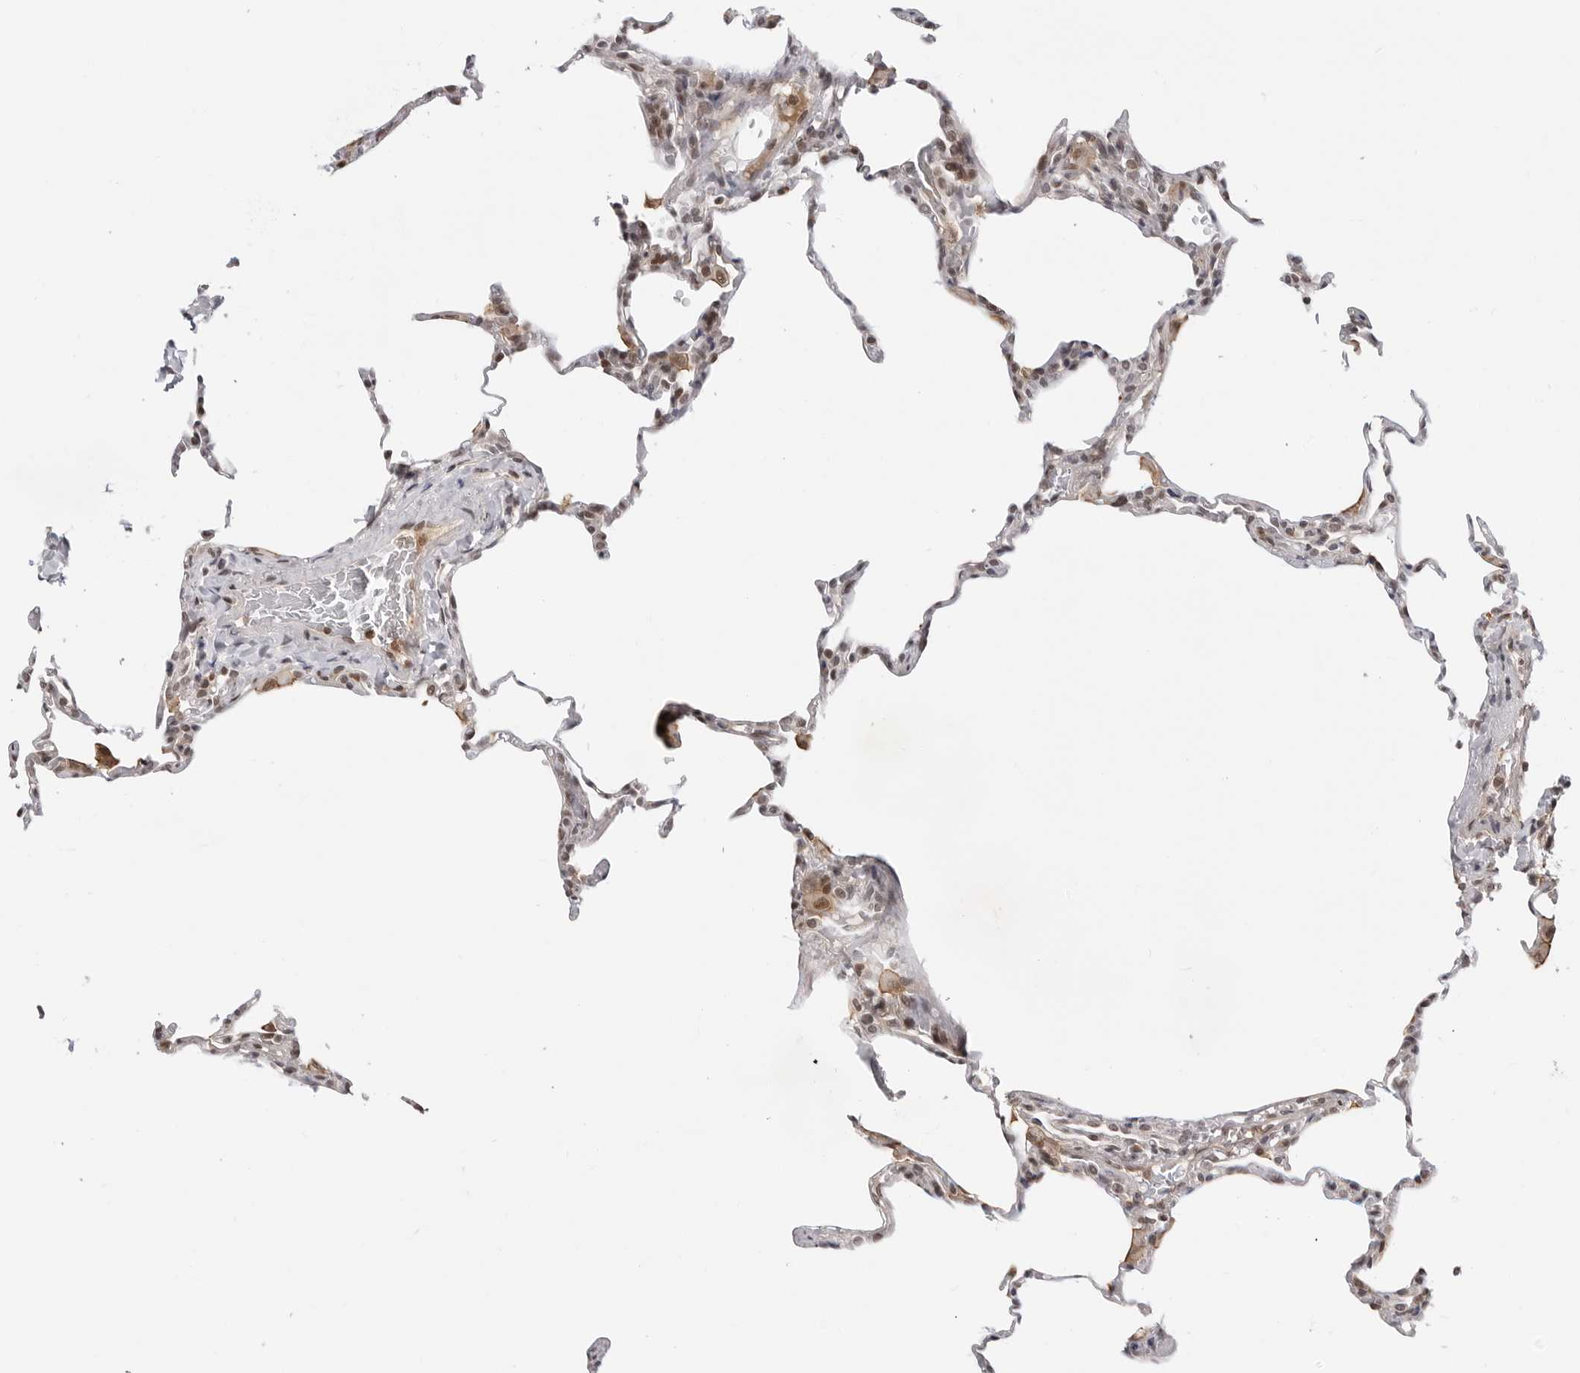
{"staining": {"intensity": "weak", "quantity": "25%-75%", "location": "nuclear"}, "tissue": "lung", "cell_type": "Alveolar cells", "image_type": "normal", "snomed": [{"axis": "morphology", "description": "Normal tissue, NOS"}, {"axis": "topography", "description": "Lung"}], "caption": "Immunohistochemistry (DAB) staining of normal lung demonstrates weak nuclear protein expression in approximately 25%-75% of alveolar cells.", "gene": "C8orf33", "patient": {"sex": "male", "age": 20}}